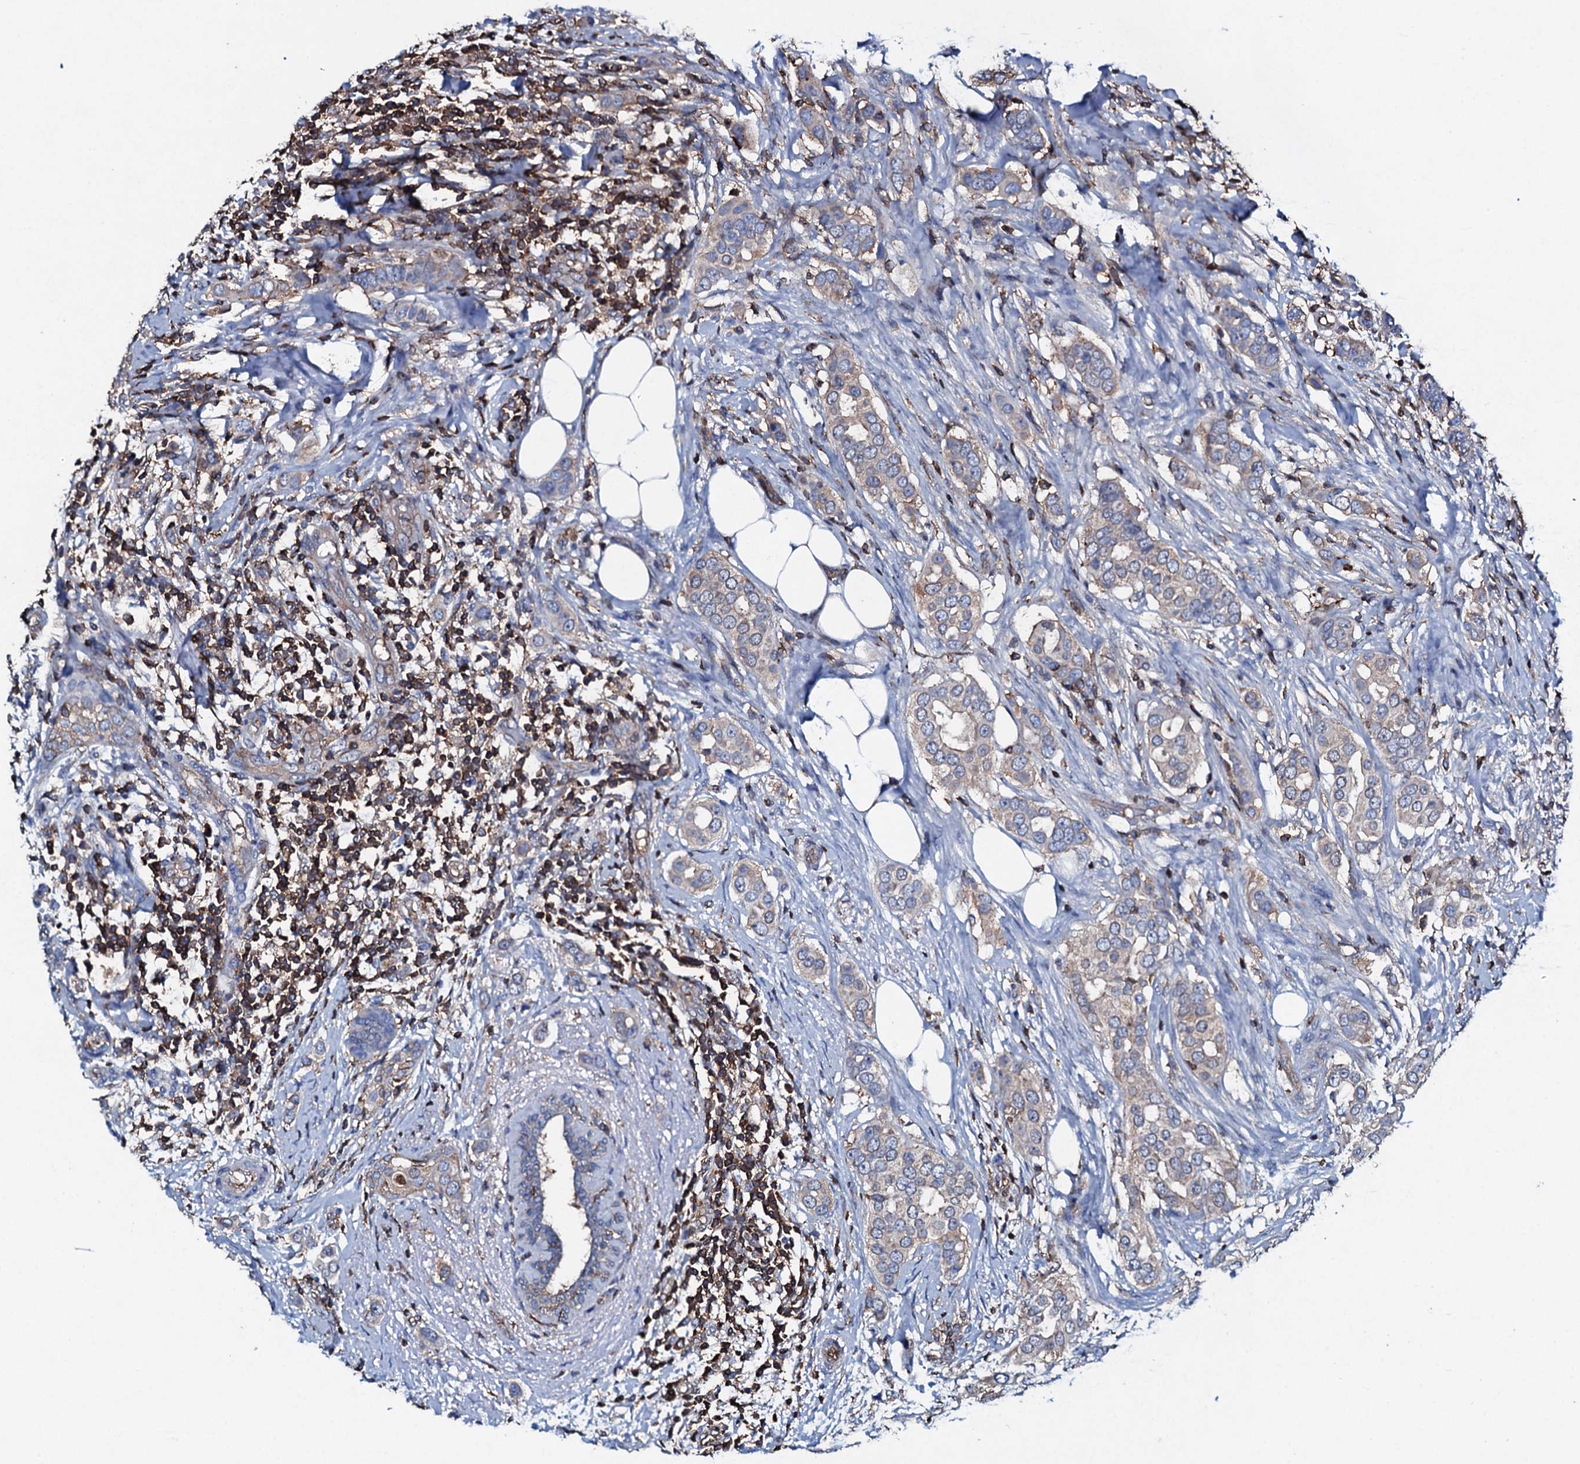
{"staining": {"intensity": "weak", "quantity": "<25%", "location": "cytoplasmic/membranous"}, "tissue": "breast cancer", "cell_type": "Tumor cells", "image_type": "cancer", "snomed": [{"axis": "morphology", "description": "Lobular carcinoma"}, {"axis": "topography", "description": "Breast"}], "caption": "Tumor cells show no significant expression in breast cancer.", "gene": "MS4A4E", "patient": {"sex": "female", "age": 51}}